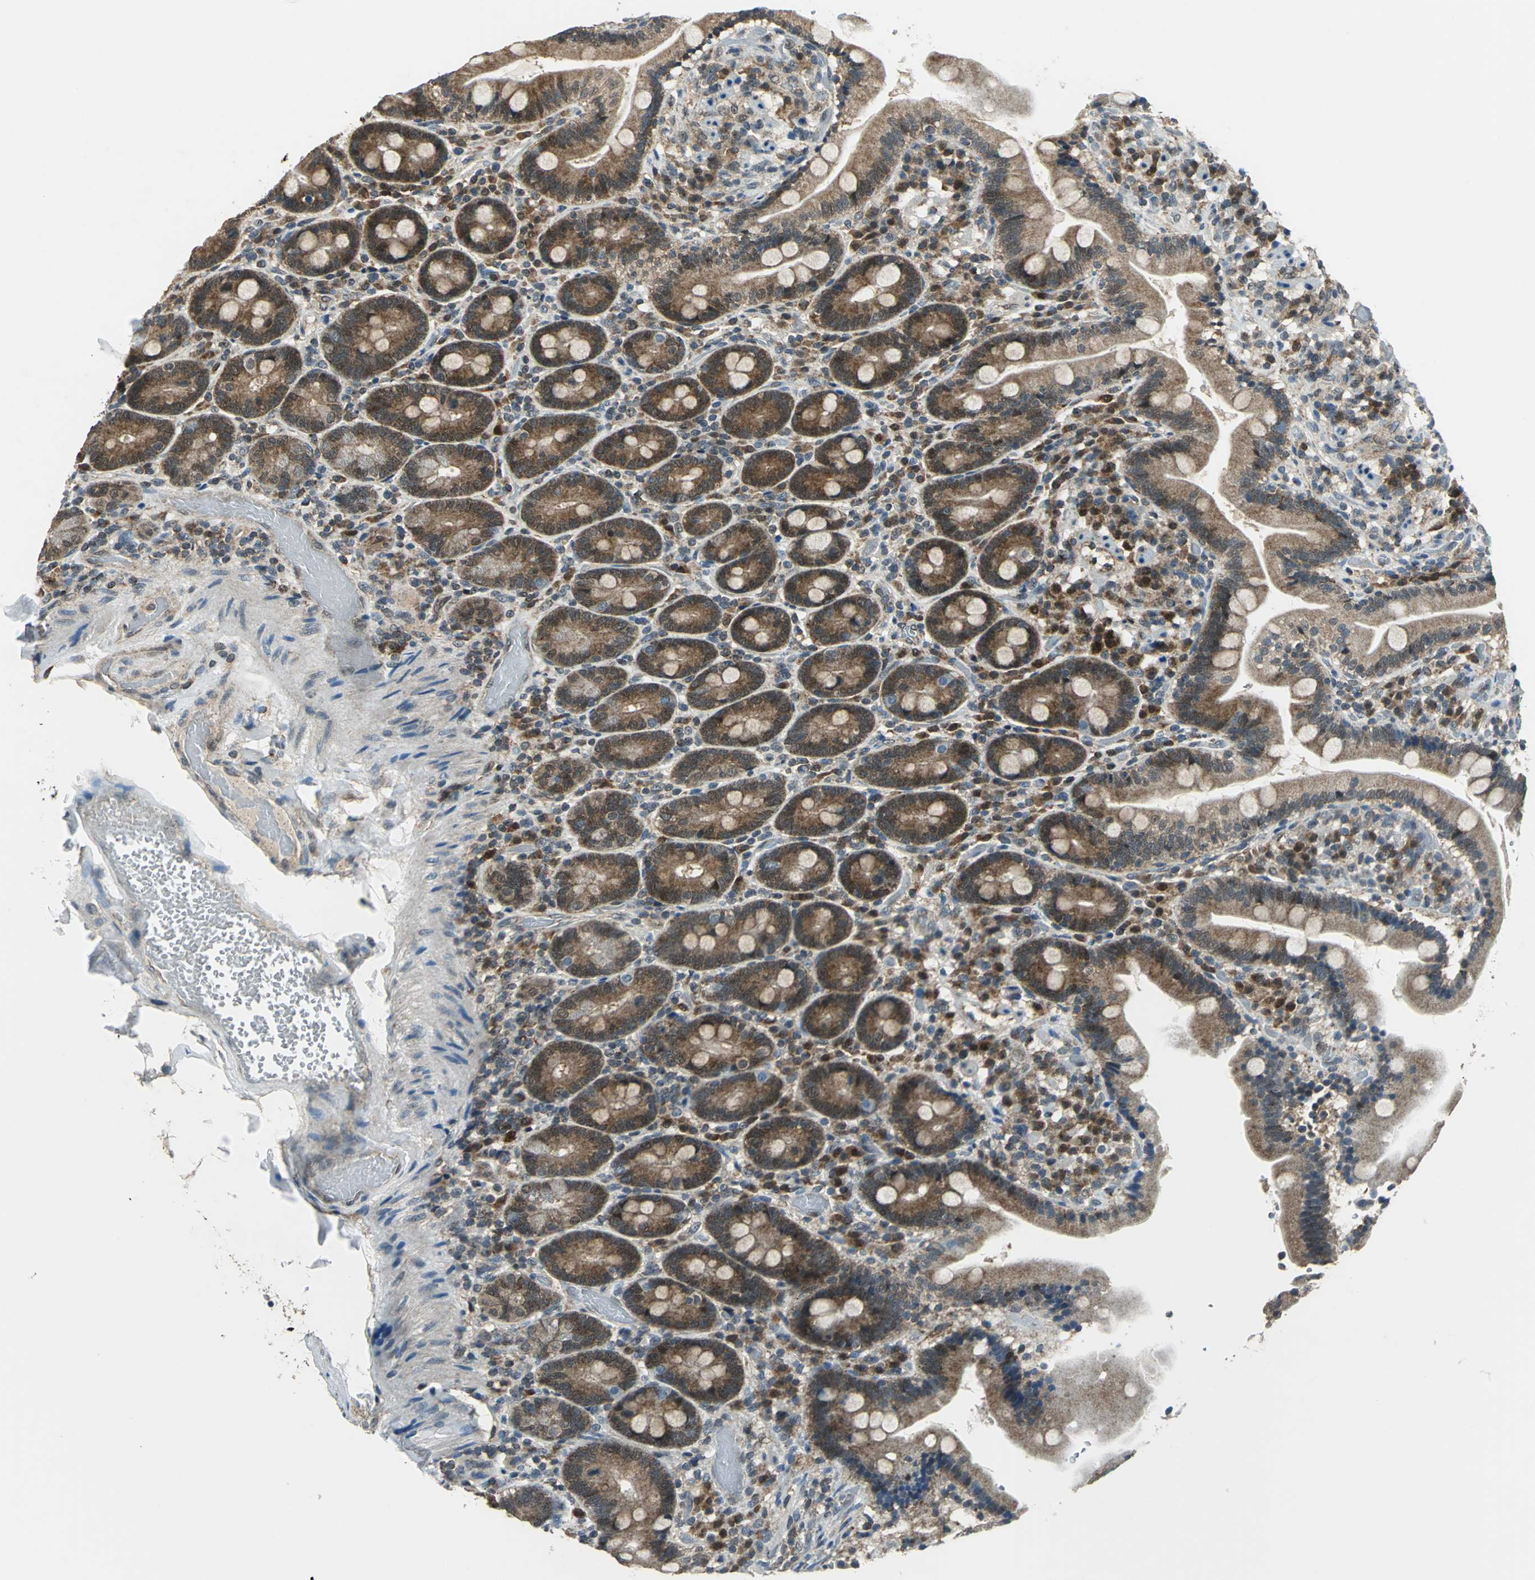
{"staining": {"intensity": "moderate", "quantity": ">75%", "location": "cytoplasmic/membranous"}, "tissue": "duodenum", "cell_type": "Glandular cells", "image_type": "normal", "snomed": [{"axis": "morphology", "description": "Normal tissue, NOS"}, {"axis": "topography", "description": "Duodenum"}], "caption": "Duodenum stained with IHC displays moderate cytoplasmic/membranous staining in approximately >75% of glandular cells. (Stains: DAB in brown, nuclei in blue, Microscopy: brightfield microscopy at high magnification).", "gene": "NUDT2", "patient": {"sex": "male", "age": 66}}